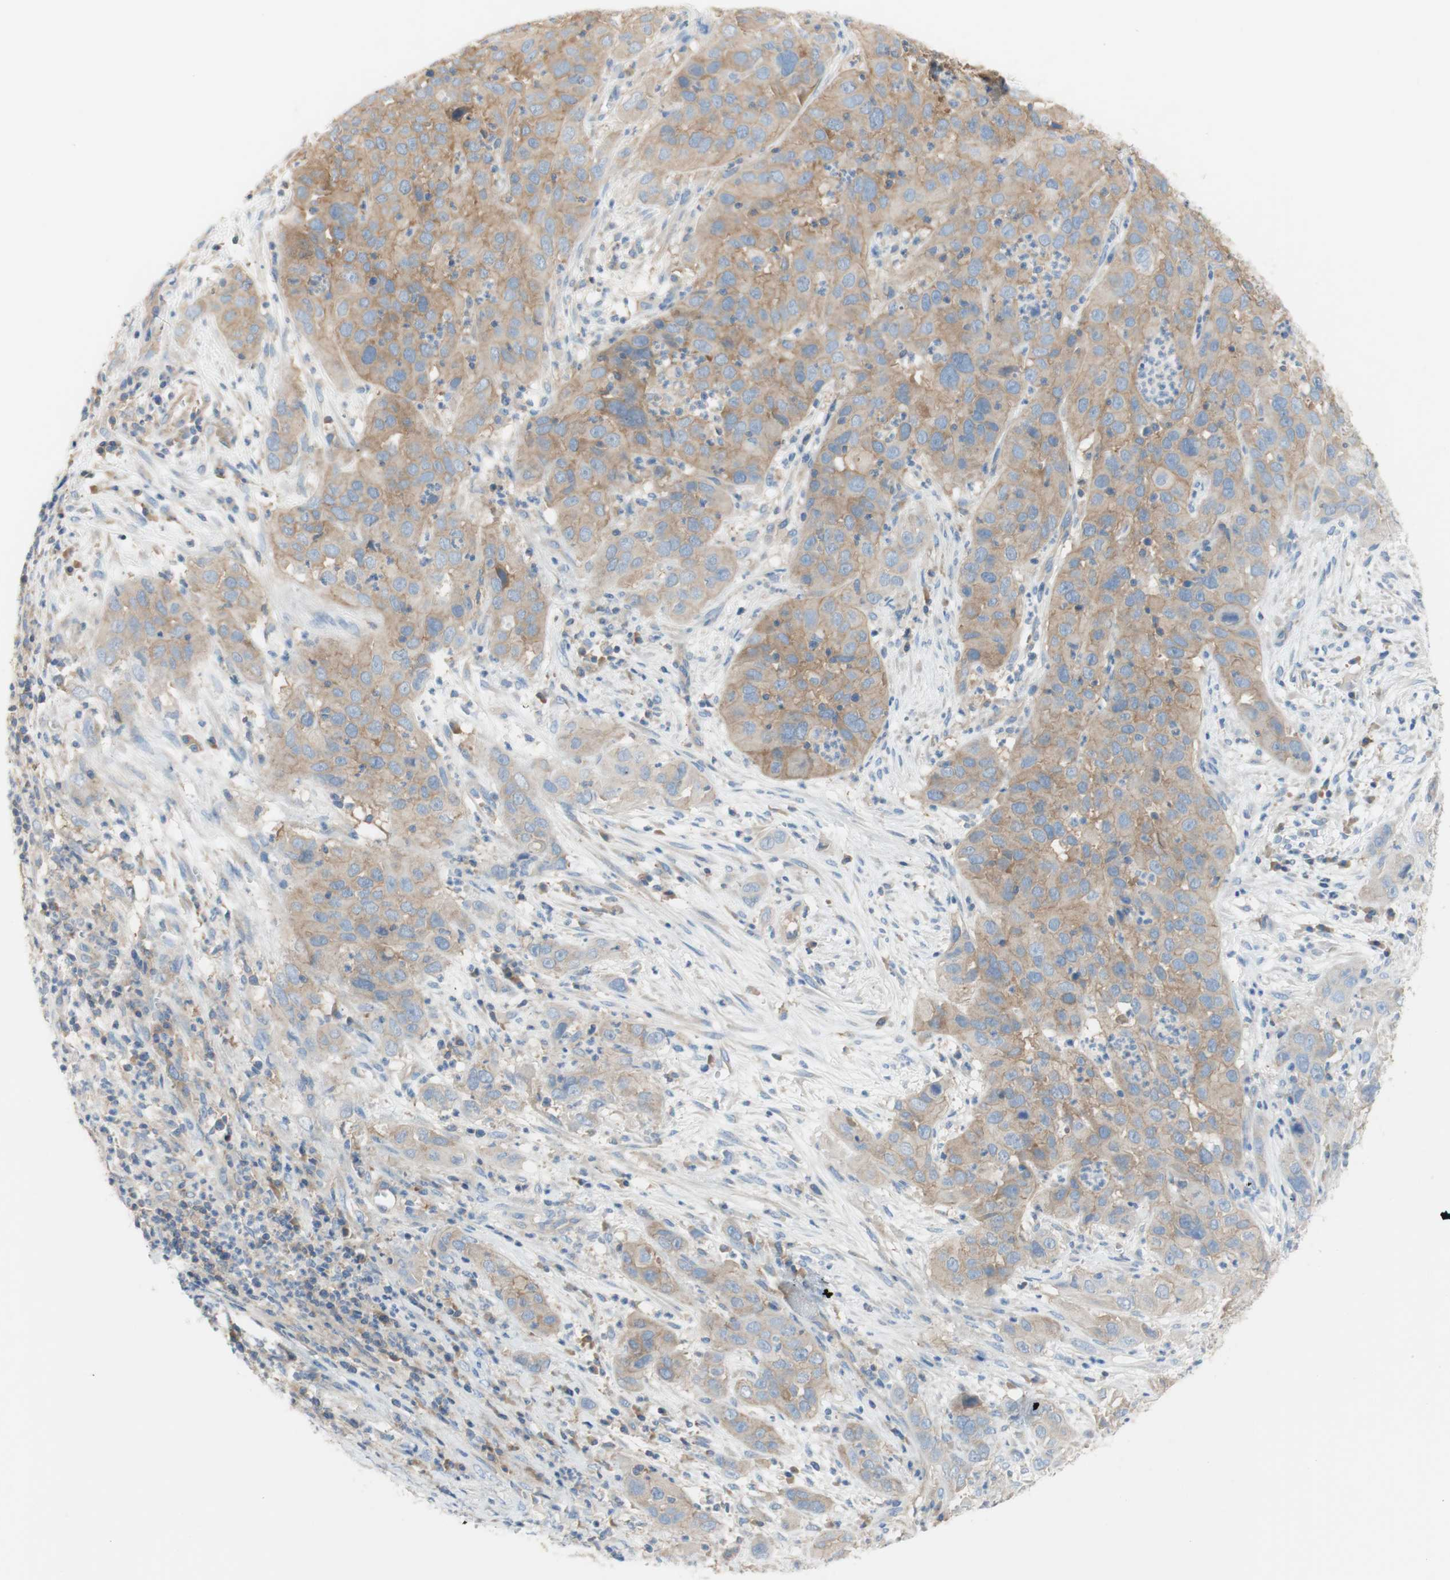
{"staining": {"intensity": "weak", "quantity": ">75%", "location": "cytoplasmic/membranous"}, "tissue": "cervical cancer", "cell_type": "Tumor cells", "image_type": "cancer", "snomed": [{"axis": "morphology", "description": "Squamous cell carcinoma, NOS"}, {"axis": "topography", "description": "Cervix"}], "caption": "Cervical squamous cell carcinoma stained for a protein reveals weak cytoplasmic/membranous positivity in tumor cells.", "gene": "ATP2B1", "patient": {"sex": "female", "age": 32}}